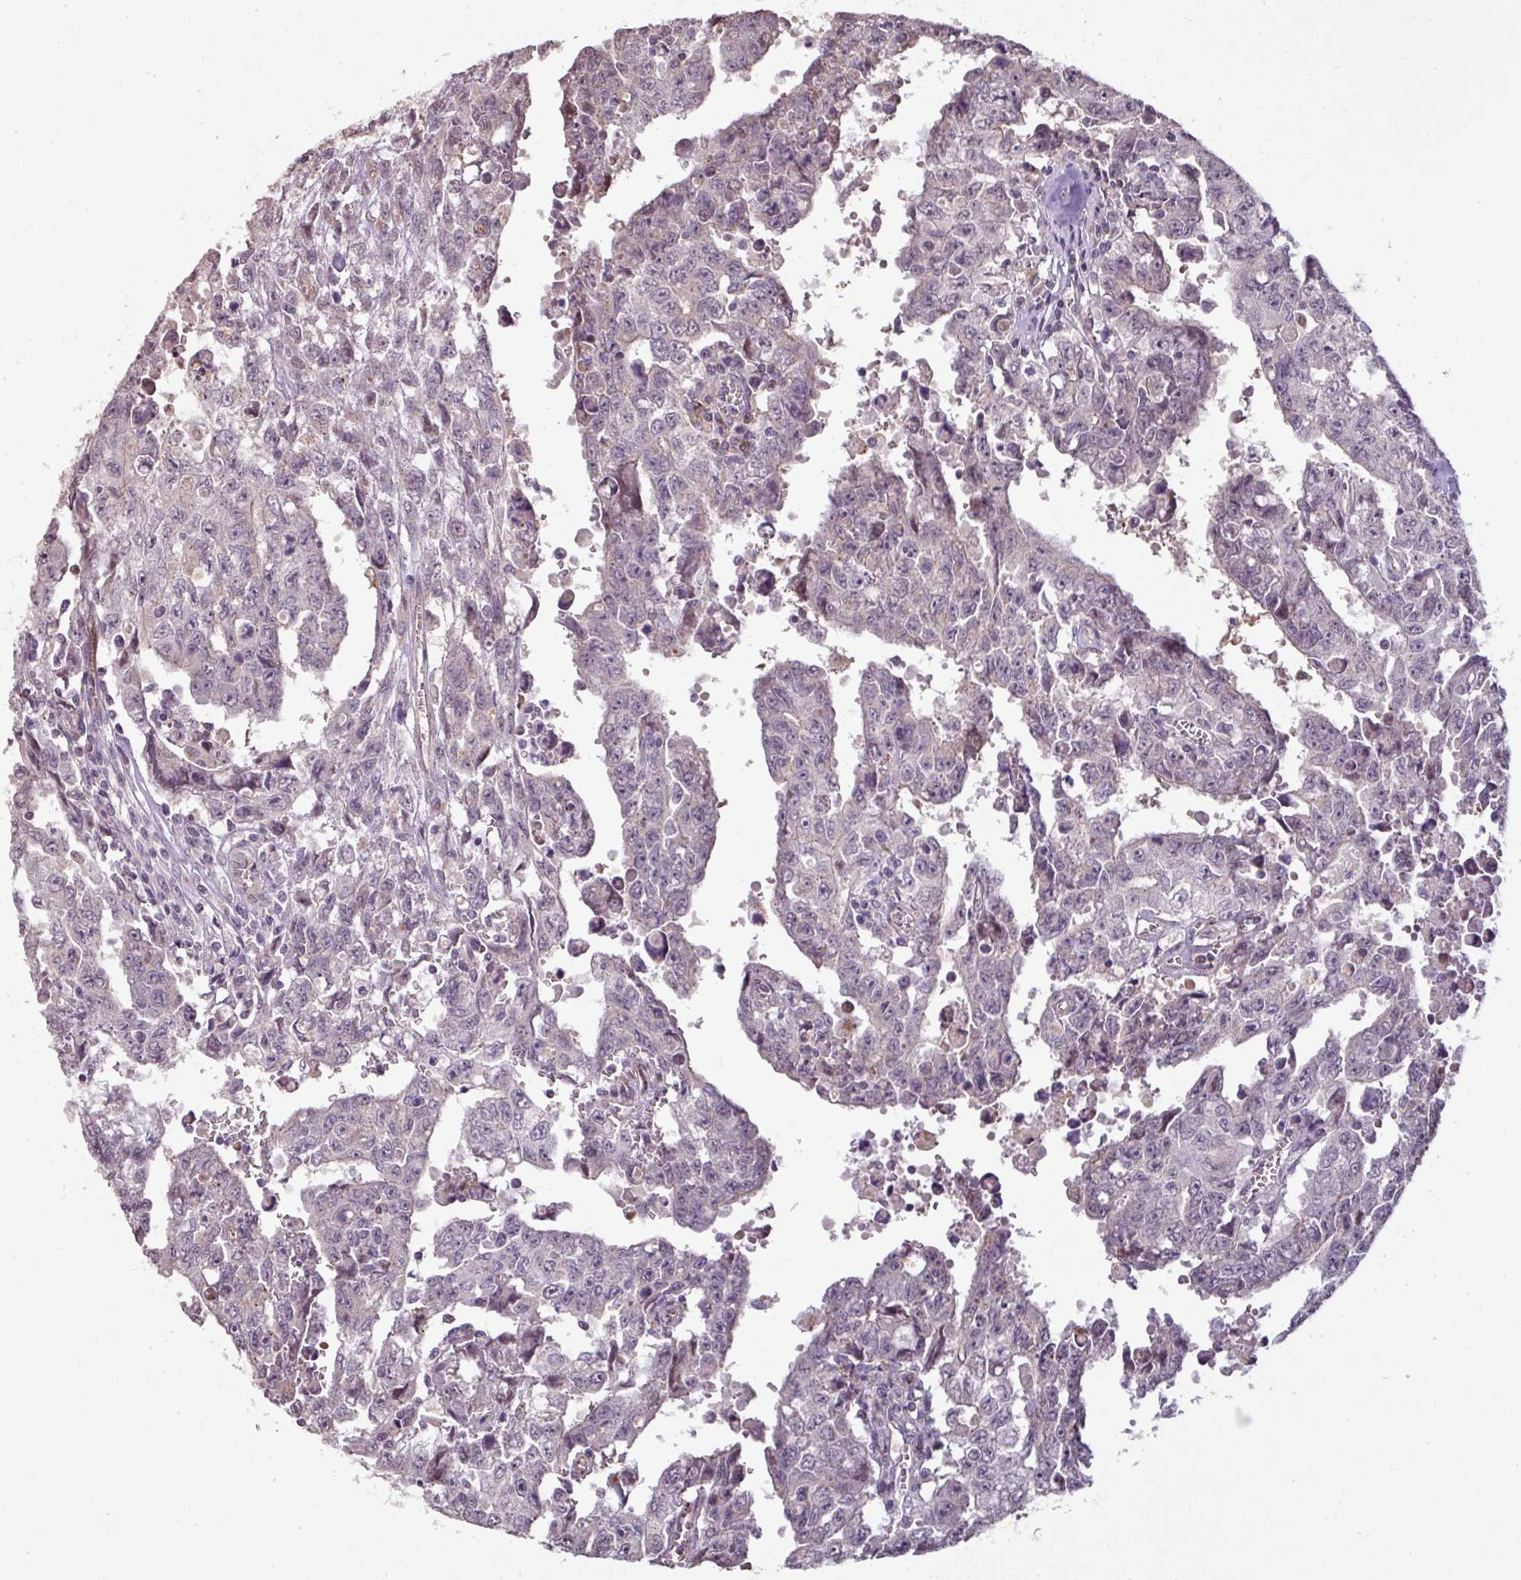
{"staining": {"intensity": "negative", "quantity": "none", "location": "none"}, "tissue": "testis cancer", "cell_type": "Tumor cells", "image_type": "cancer", "snomed": [{"axis": "morphology", "description": "Carcinoma, Embryonal, NOS"}, {"axis": "topography", "description": "Testis"}], "caption": "High power microscopy histopathology image of an immunohistochemistry (IHC) micrograph of embryonal carcinoma (testis), revealing no significant staining in tumor cells.", "gene": "CXCR5", "patient": {"sex": "male", "age": 24}}